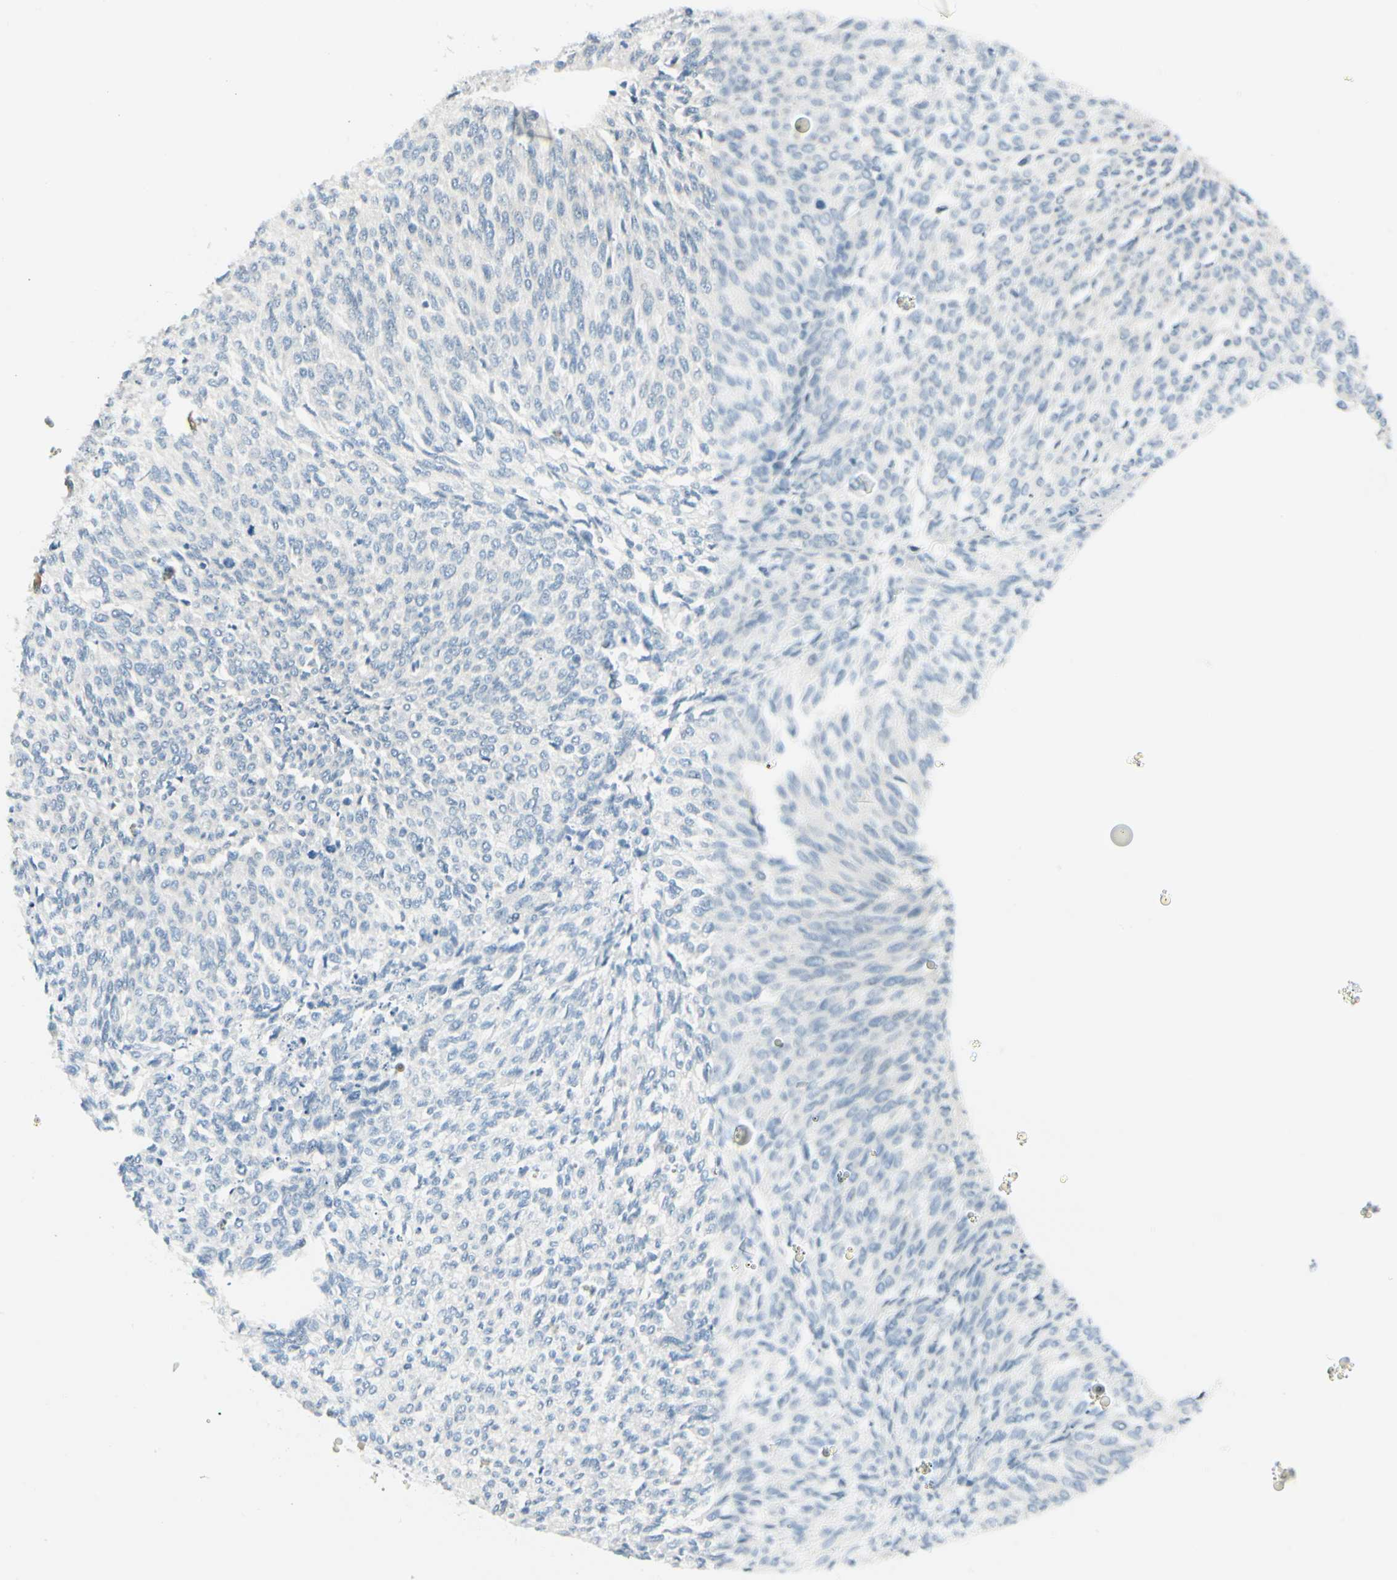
{"staining": {"intensity": "negative", "quantity": "none", "location": "none"}, "tissue": "urothelial cancer", "cell_type": "Tumor cells", "image_type": "cancer", "snomed": [{"axis": "morphology", "description": "Urothelial carcinoma, Low grade"}, {"axis": "topography", "description": "Urinary bladder"}], "caption": "This is an IHC photomicrograph of low-grade urothelial carcinoma. There is no expression in tumor cells.", "gene": "ZSCAN1", "patient": {"sex": "female", "age": 79}}